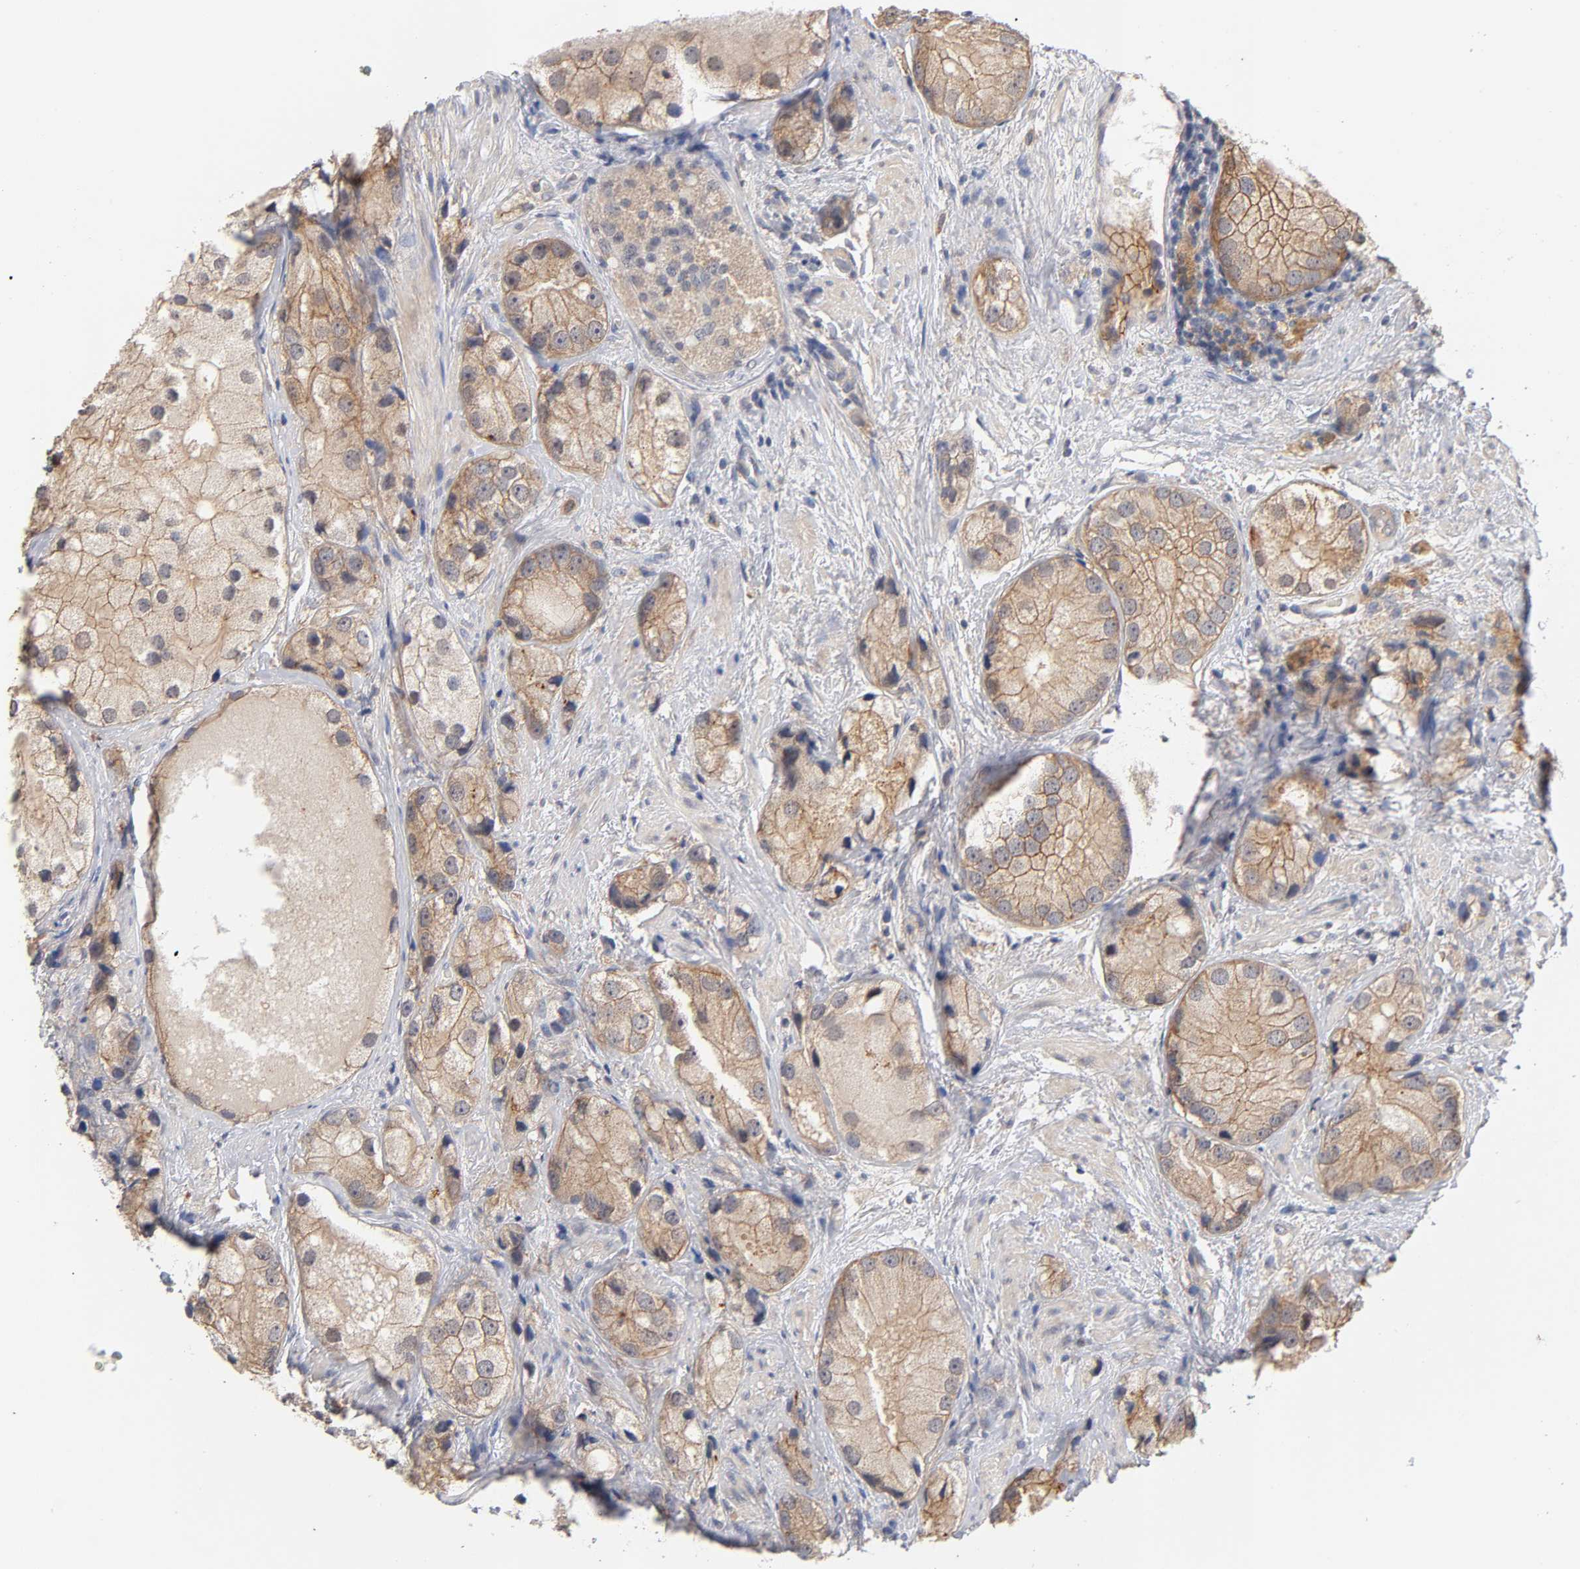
{"staining": {"intensity": "moderate", "quantity": ">75%", "location": "cytoplasmic/membranous"}, "tissue": "prostate cancer", "cell_type": "Tumor cells", "image_type": "cancer", "snomed": [{"axis": "morphology", "description": "Adenocarcinoma, Low grade"}, {"axis": "topography", "description": "Prostate"}], "caption": "DAB (3,3'-diaminobenzidine) immunohistochemical staining of low-grade adenocarcinoma (prostate) displays moderate cytoplasmic/membranous protein expression in approximately >75% of tumor cells.", "gene": "CXADR", "patient": {"sex": "male", "age": 69}}